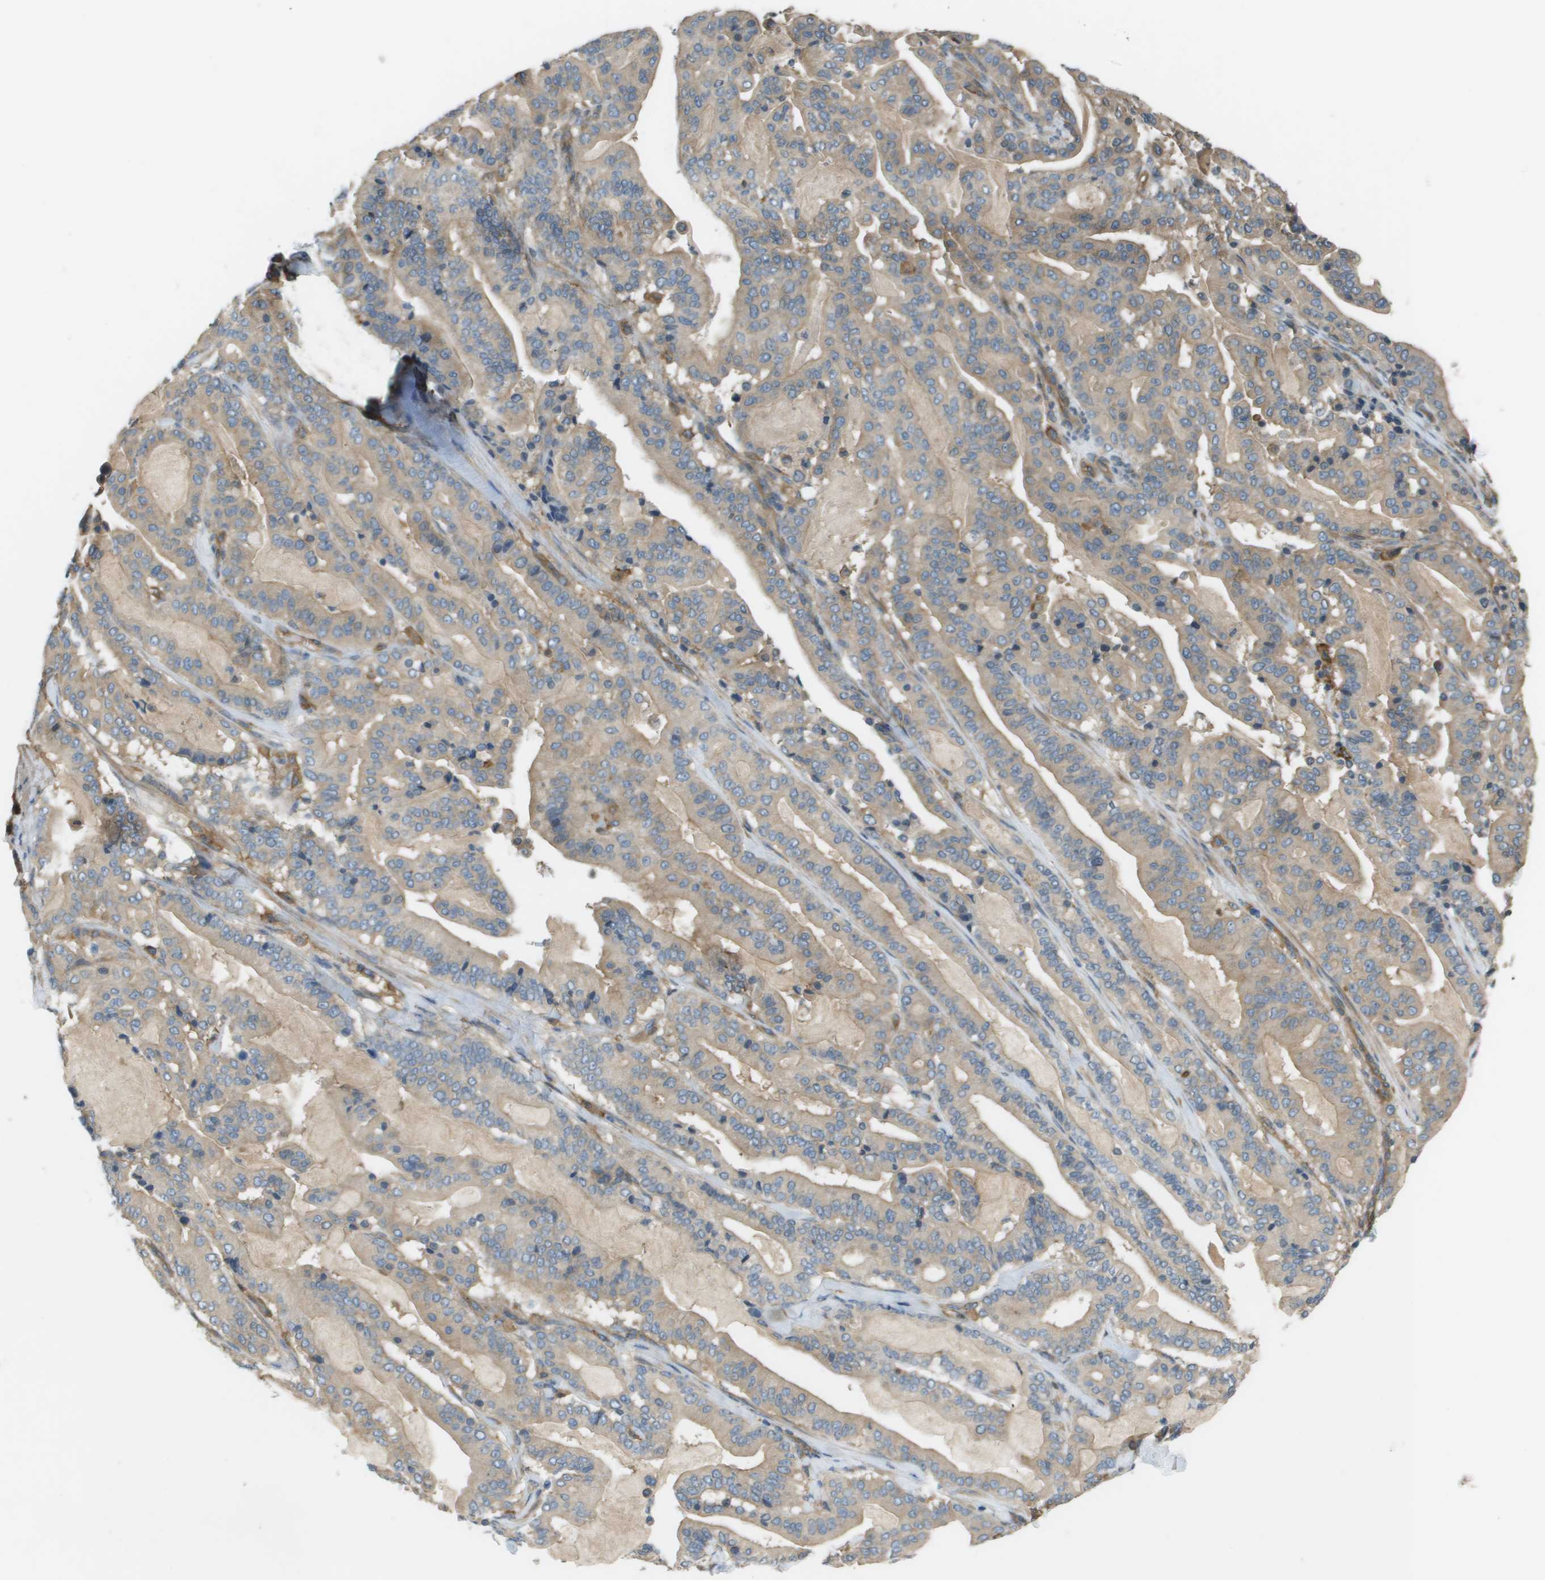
{"staining": {"intensity": "weak", "quantity": ">75%", "location": "cytoplasmic/membranous"}, "tissue": "pancreatic cancer", "cell_type": "Tumor cells", "image_type": "cancer", "snomed": [{"axis": "morphology", "description": "Adenocarcinoma, NOS"}, {"axis": "topography", "description": "Pancreas"}], "caption": "About >75% of tumor cells in human pancreatic cancer reveal weak cytoplasmic/membranous protein staining as visualized by brown immunohistochemical staining.", "gene": "CORO1B", "patient": {"sex": "male", "age": 63}}